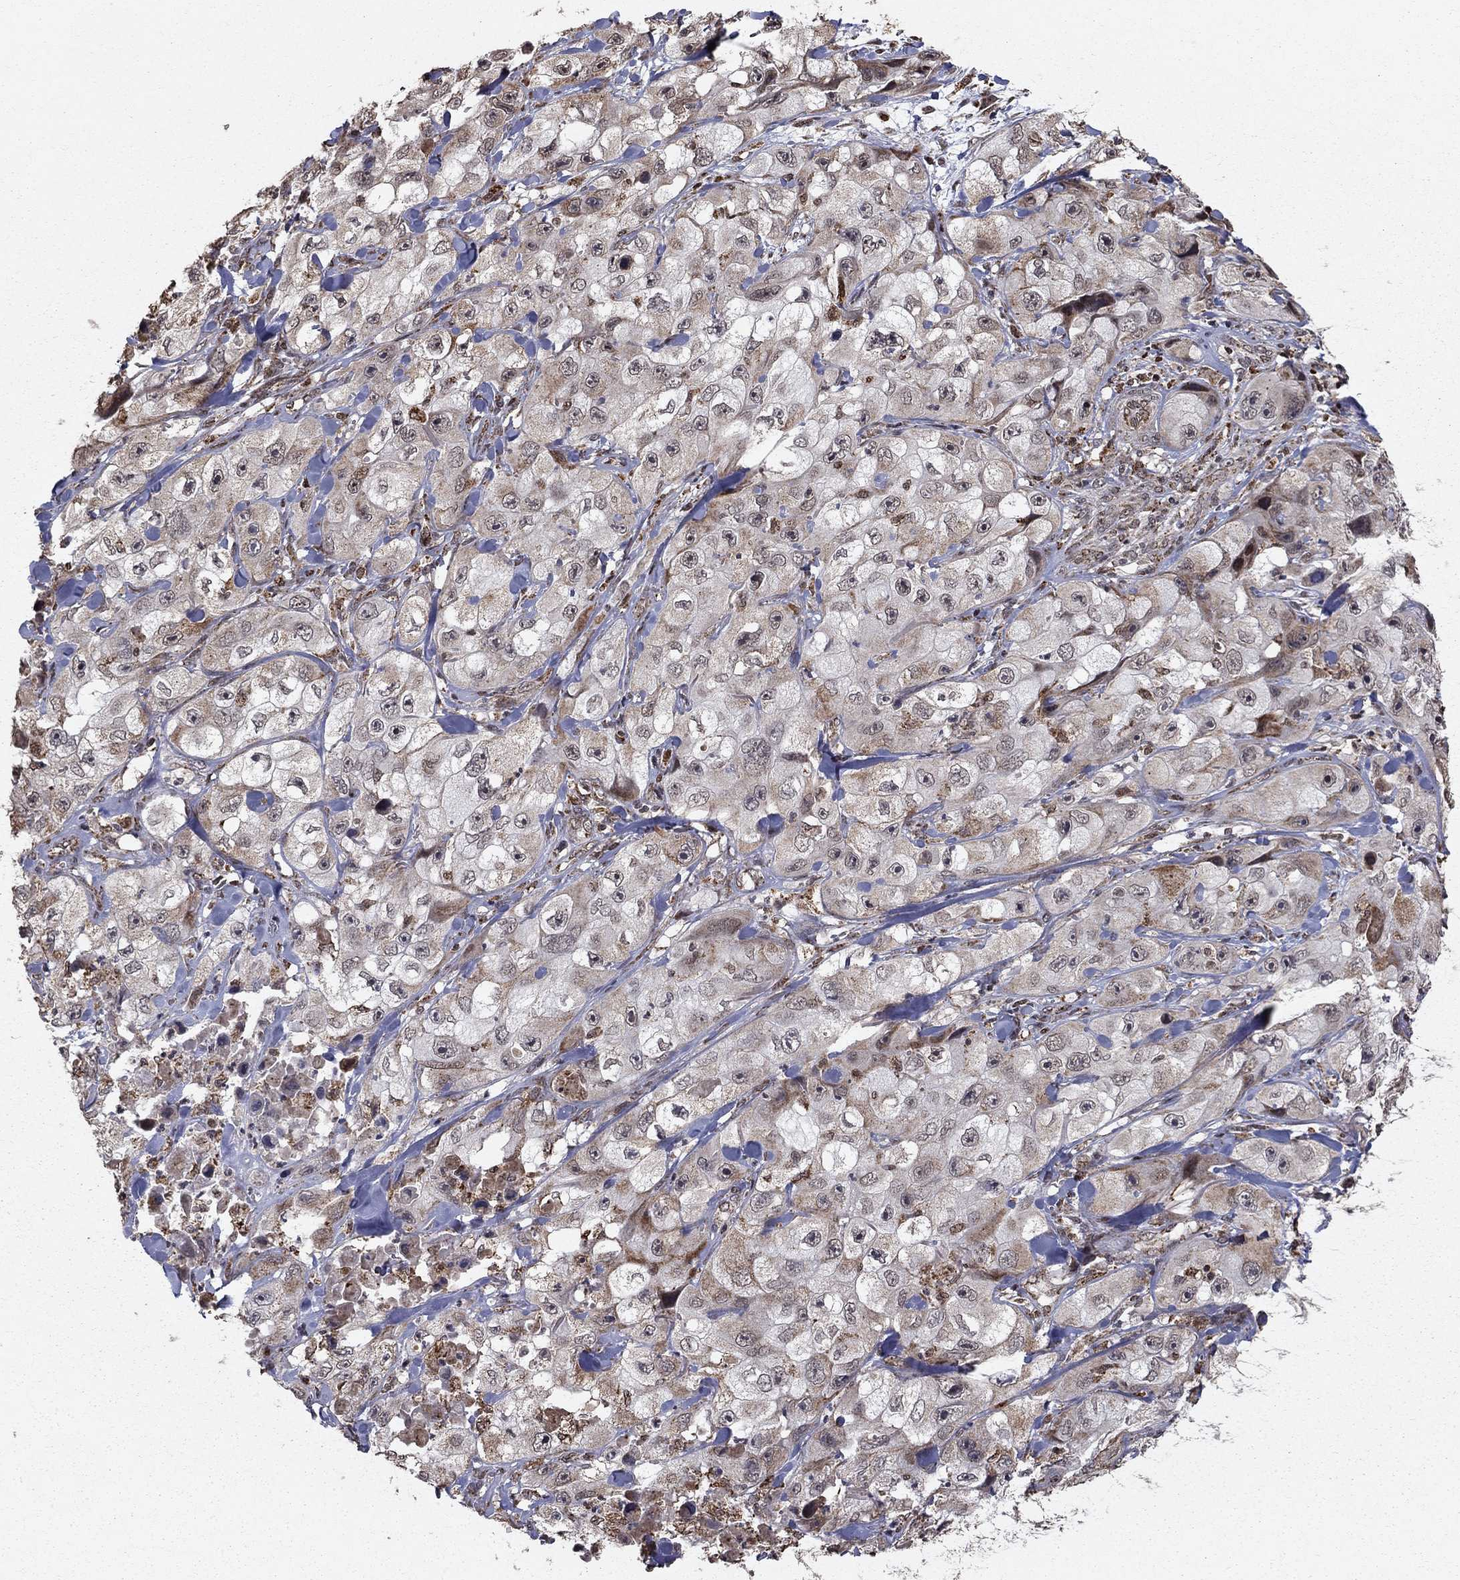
{"staining": {"intensity": "moderate", "quantity": "<25%", "location": "cytoplasmic/membranous"}, "tissue": "skin cancer", "cell_type": "Tumor cells", "image_type": "cancer", "snomed": [{"axis": "morphology", "description": "Squamous cell carcinoma, NOS"}, {"axis": "topography", "description": "Skin"}, {"axis": "topography", "description": "Subcutis"}], "caption": "An immunohistochemistry histopathology image of neoplastic tissue is shown. Protein staining in brown labels moderate cytoplasmic/membranous positivity in skin cancer (squamous cell carcinoma) within tumor cells.", "gene": "ACOT13", "patient": {"sex": "male", "age": 73}}